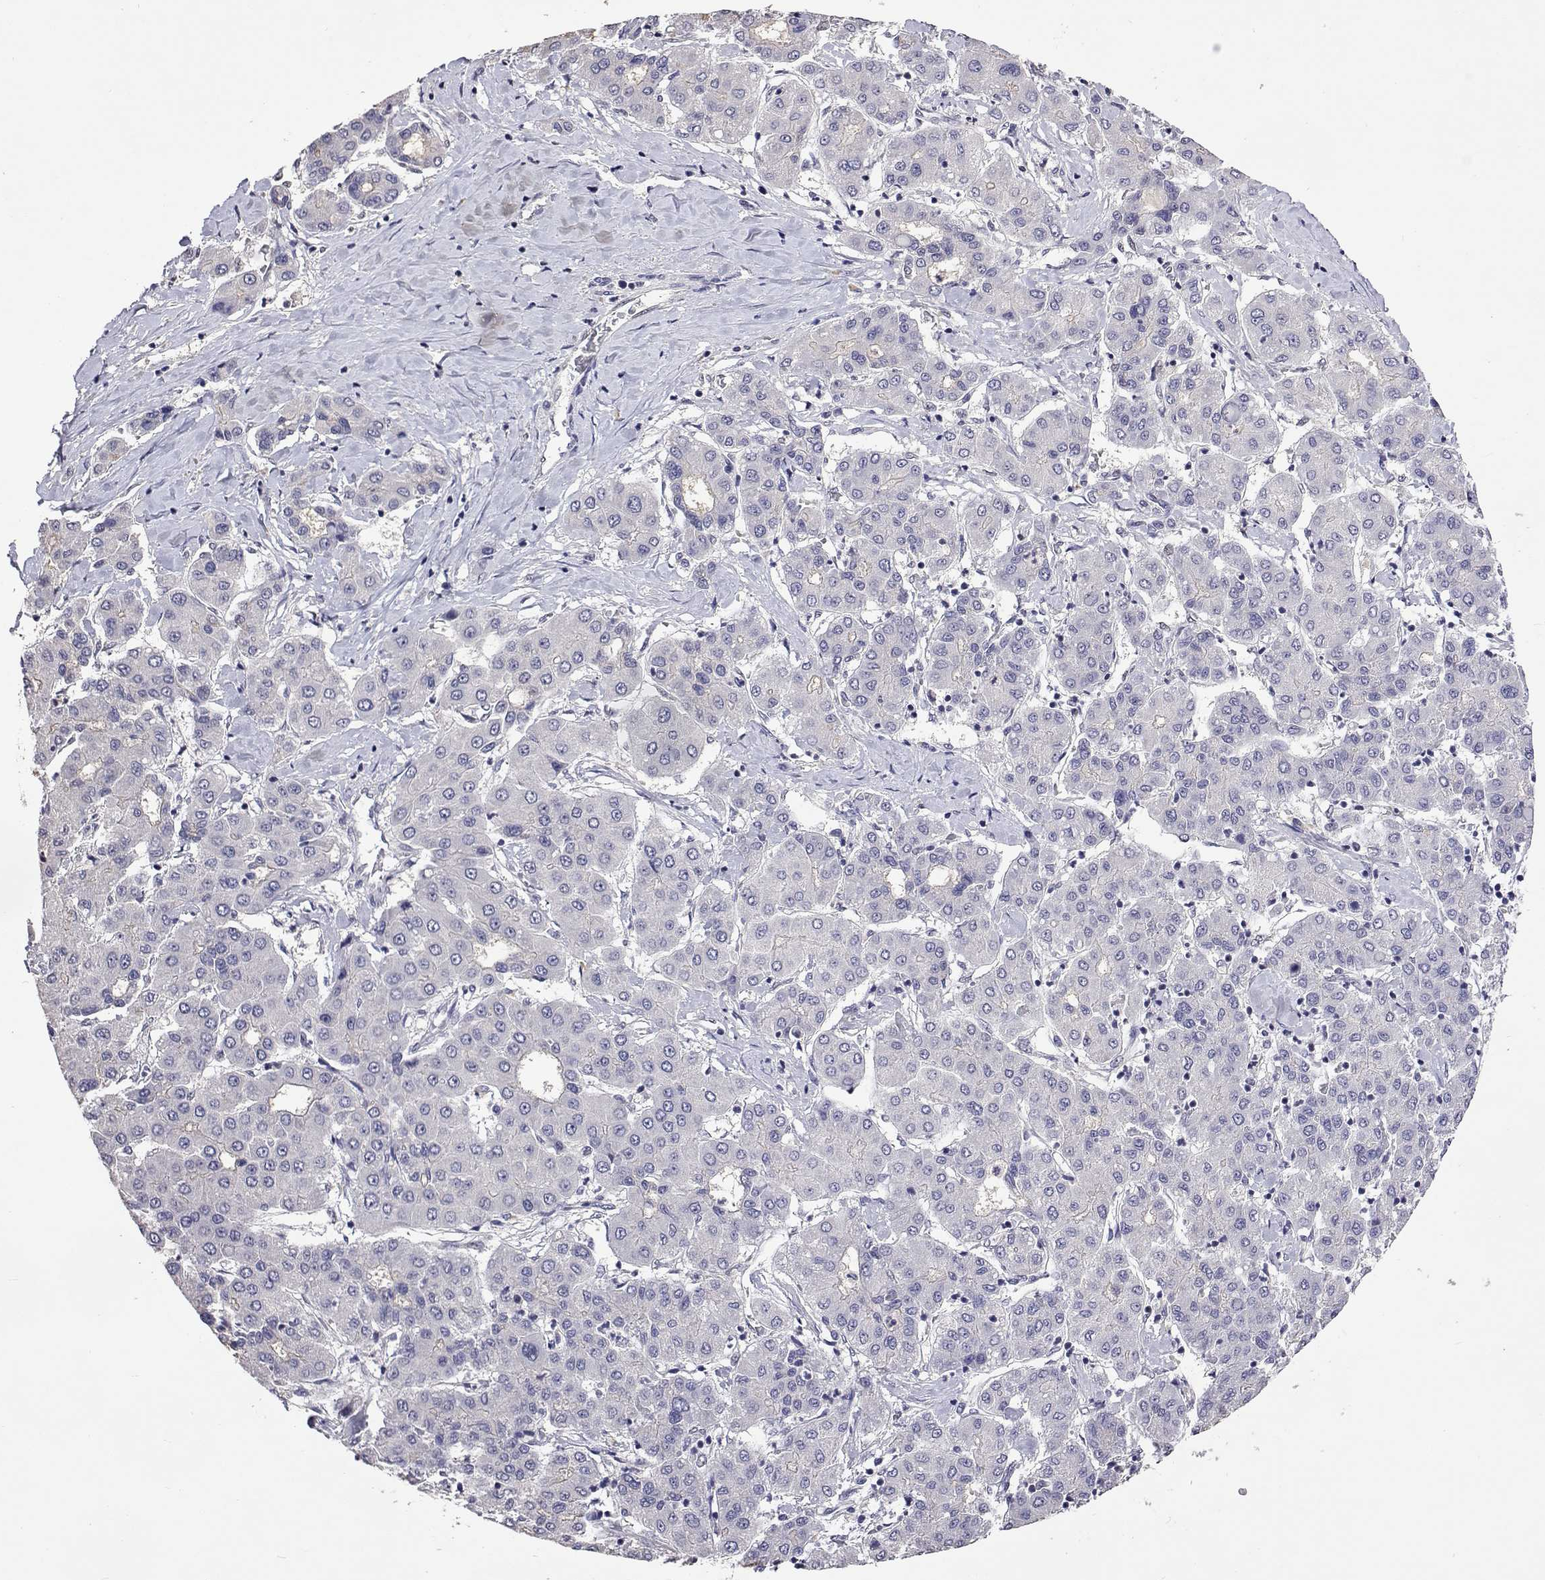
{"staining": {"intensity": "negative", "quantity": "none", "location": "none"}, "tissue": "liver cancer", "cell_type": "Tumor cells", "image_type": "cancer", "snomed": [{"axis": "morphology", "description": "Carcinoma, Hepatocellular, NOS"}, {"axis": "topography", "description": "Liver"}], "caption": "A histopathology image of liver cancer (hepatocellular carcinoma) stained for a protein shows no brown staining in tumor cells. (DAB (3,3'-diaminobenzidine) immunohistochemistry with hematoxylin counter stain).", "gene": "HNRNPA0", "patient": {"sex": "male", "age": 65}}